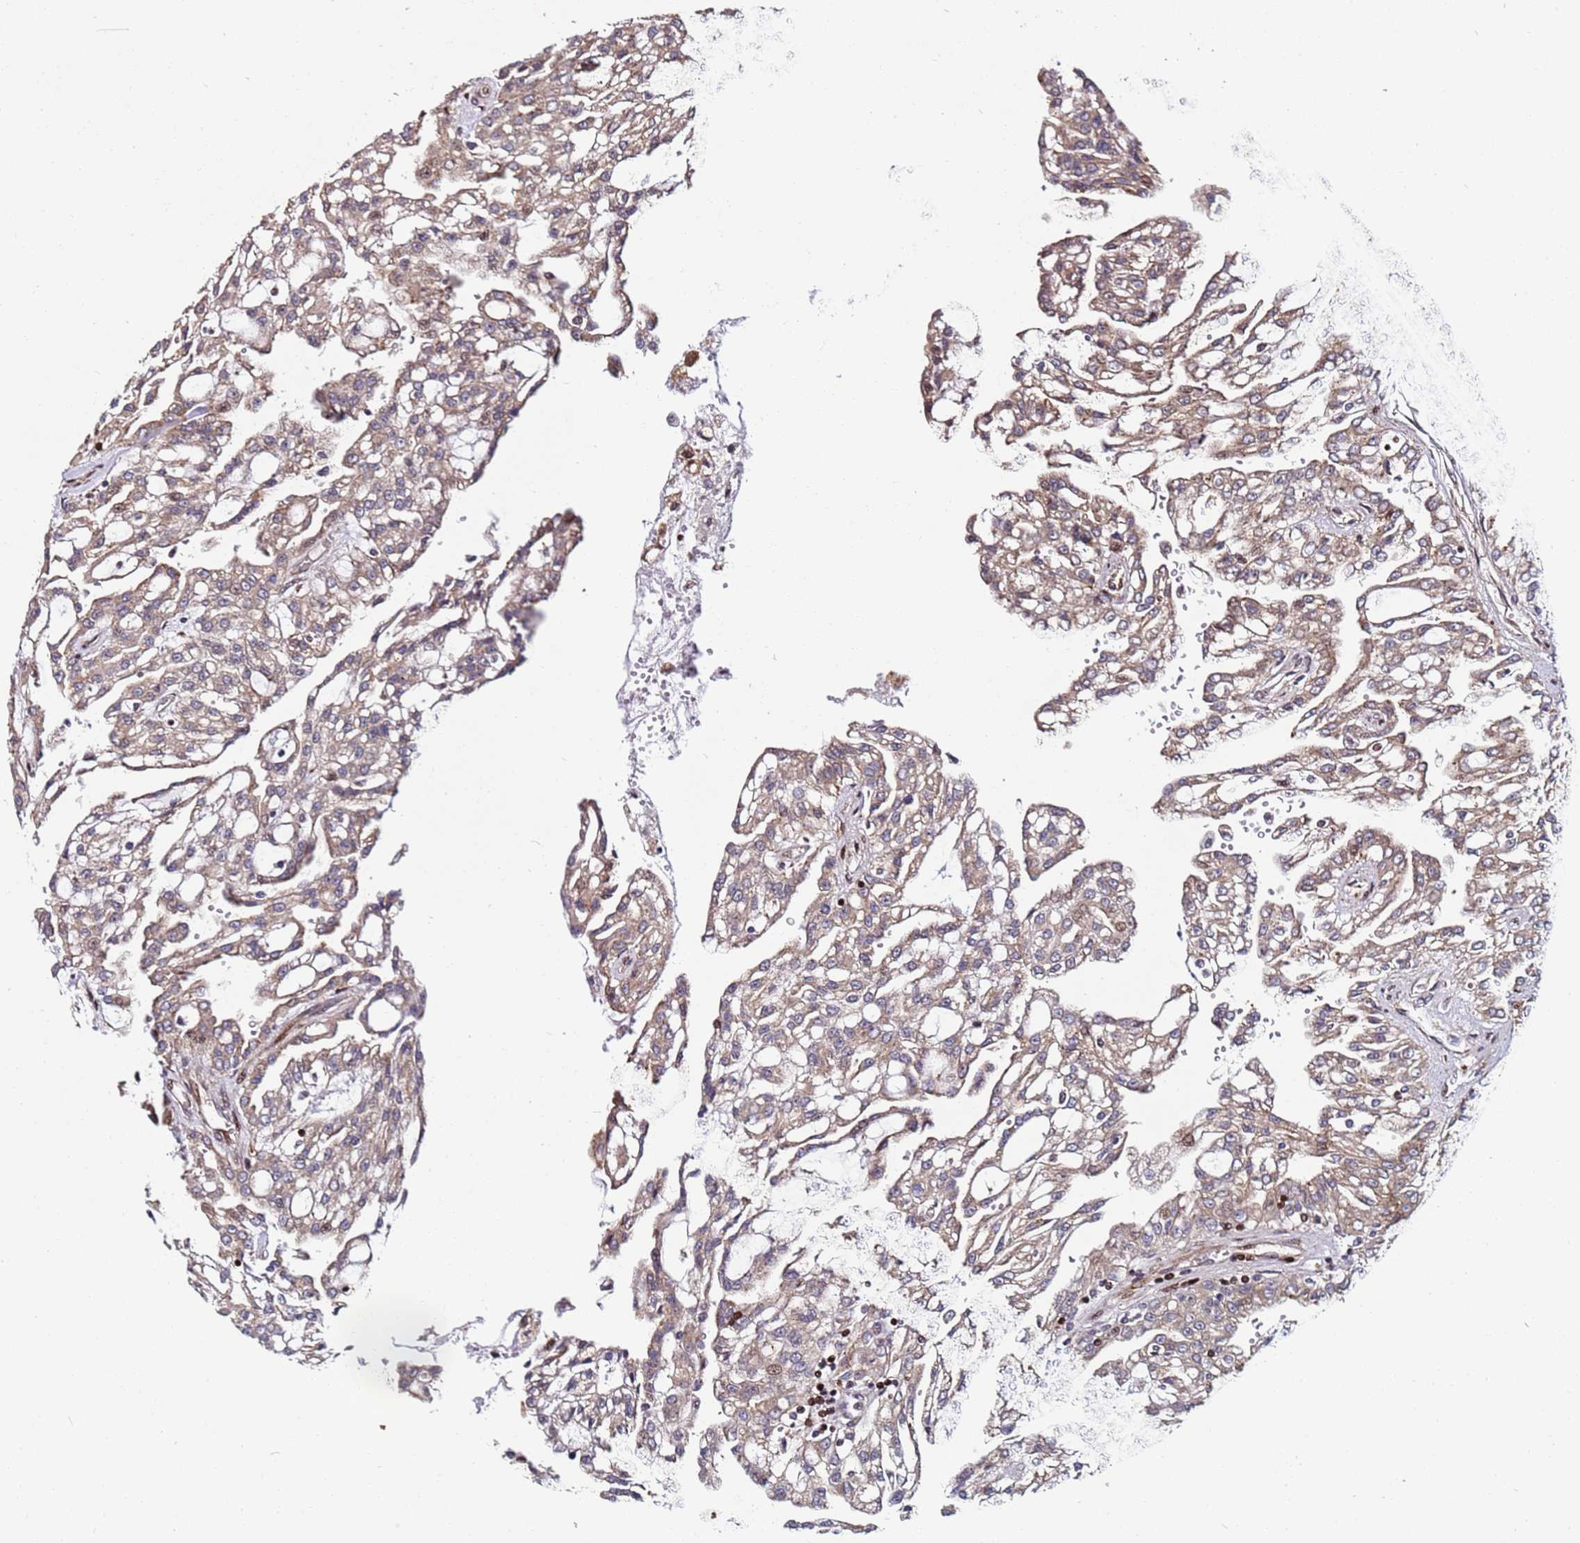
{"staining": {"intensity": "moderate", "quantity": ">75%", "location": "cytoplasmic/membranous"}, "tissue": "renal cancer", "cell_type": "Tumor cells", "image_type": "cancer", "snomed": [{"axis": "morphology", "description": "Adenocarcinoma, NOS"}, {"axis": "topography", "description": "Kidney"}], "caption": "Renal cancer stained with a protein marker exhibits moderate staining in tumor cells.", "gene": "WBP11", "patient": {"sex": "male", "age": 63}}